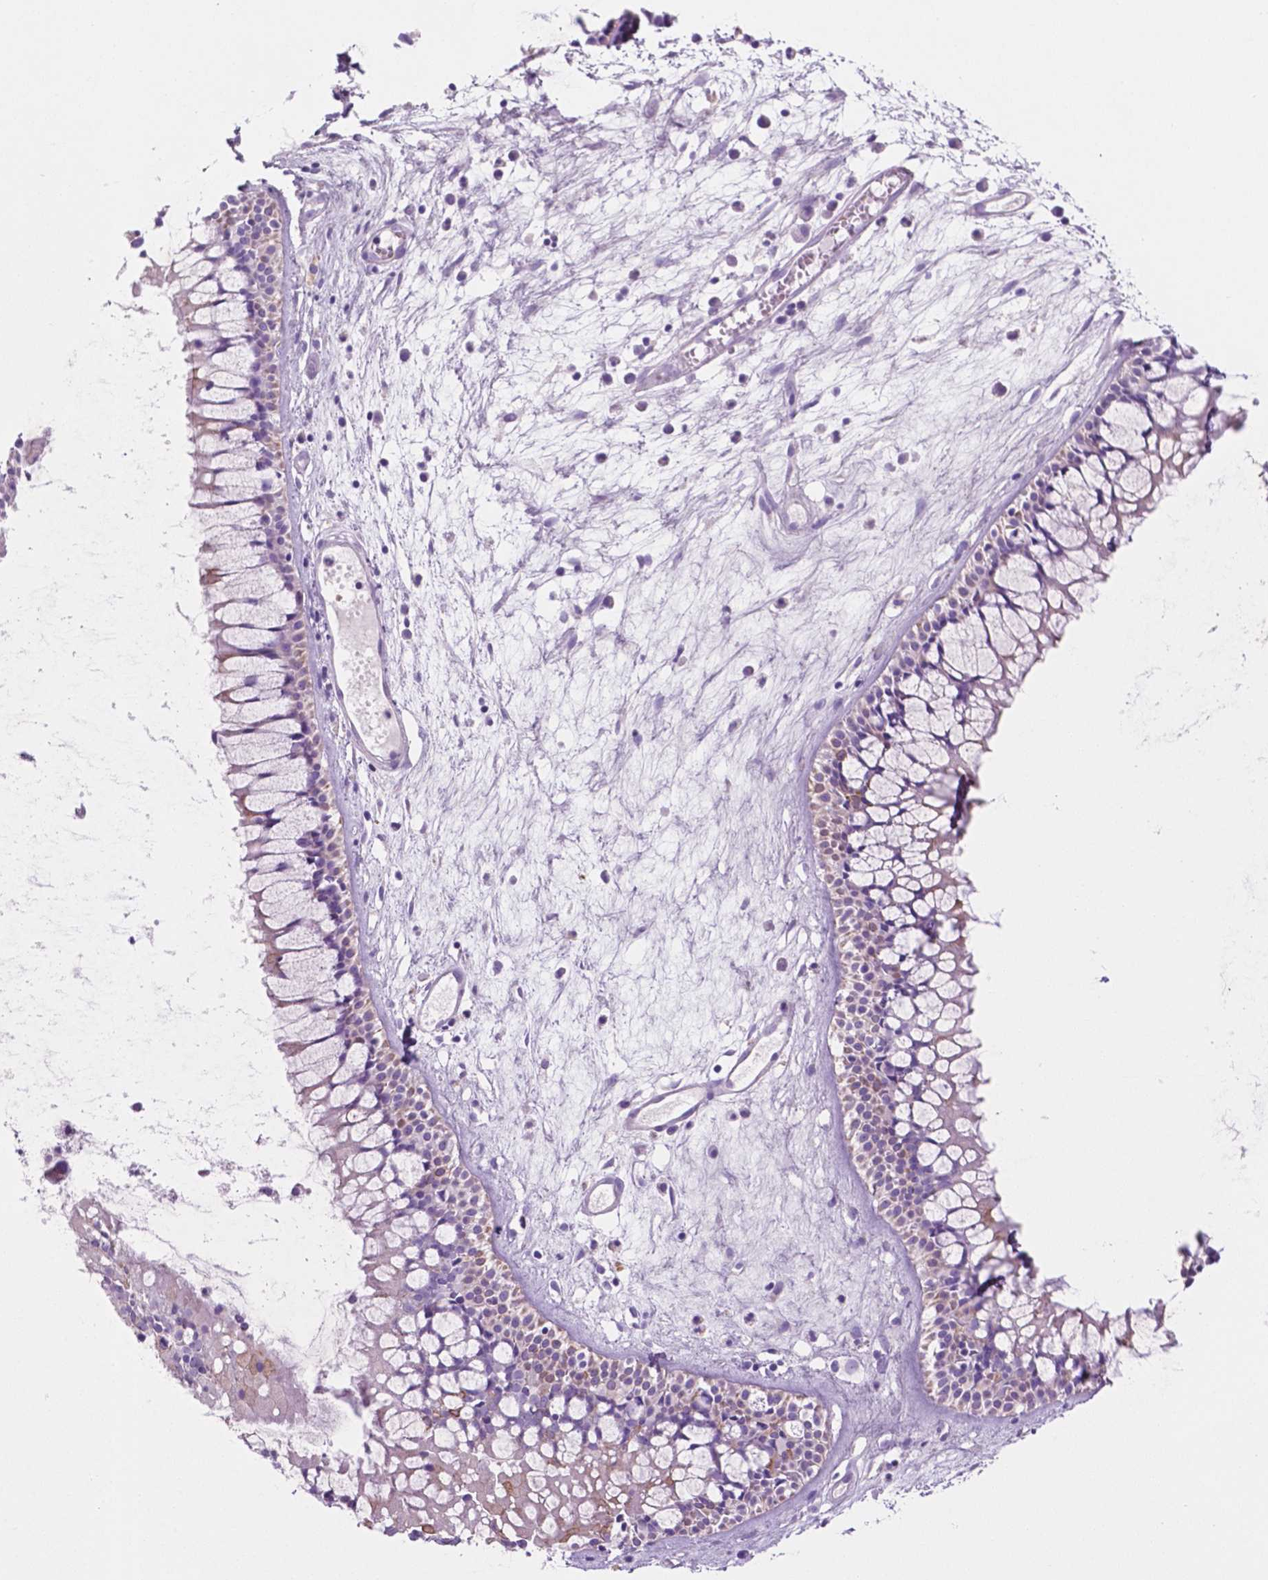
{"staining": {"intensity": "negative", "quantity": "none", "location": "none"}, "tissue": "nasopharynx", "cell_type": "Respiratory epithelial cells", "image_type": "normal", "snomed": [{"axis": "morphology", "description": "Normal tissue, NOS"}, {"axis": "topography", "description": "Nasopharynx"}], "caption": "High power microscopy histopathology image of an immunohistochemistry micrograph of normal nasopharynx, revealing no significant expression in respiratory epithelial cells.", "gene": "POU4F1", "patient": {"sex": "male", "age": 31}}